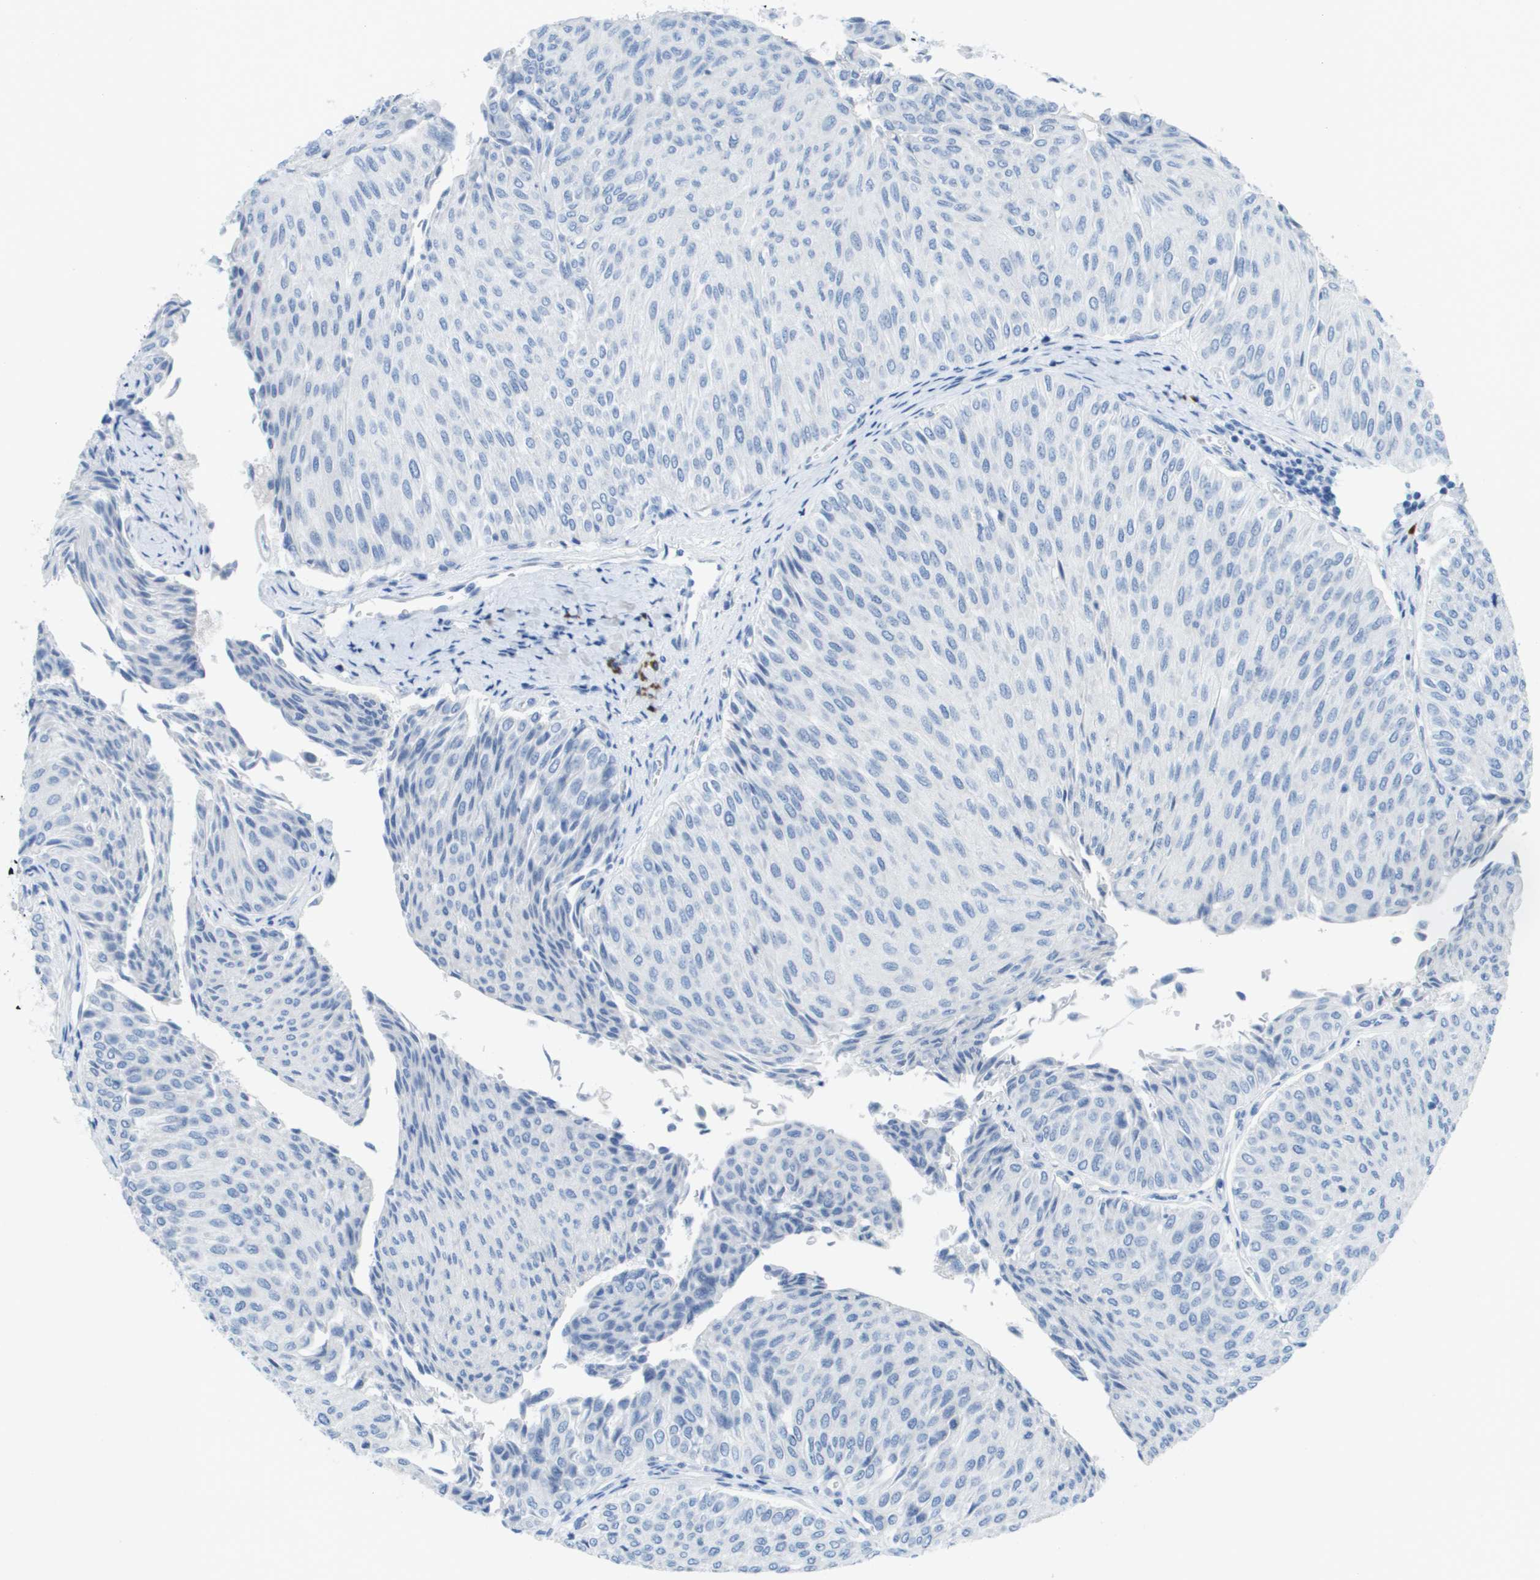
{"staining": {"intensity": "negative", "quantity": "none", "location": "none"}, "tissue": "urothelial cancer", "cell_type": "Tumor cells", "image_type": "cancer", "snomed": [{"axis": "morphology", "description": "Urothelial carcinoma, Low grade"}, {"axis": "topography", "description": "Urinary bladder"}], "caption": "Immunohistochemistry (IHC) photomicrograph of neoplastic tissue: urothelial carcinoma (low-grade) stained with DAB (3,3'-diaminobenzidine) reveals no significant protein positivity in tumor cells.", "gene": "GPR18", "patient": {"sex": "male", "age": 78}}